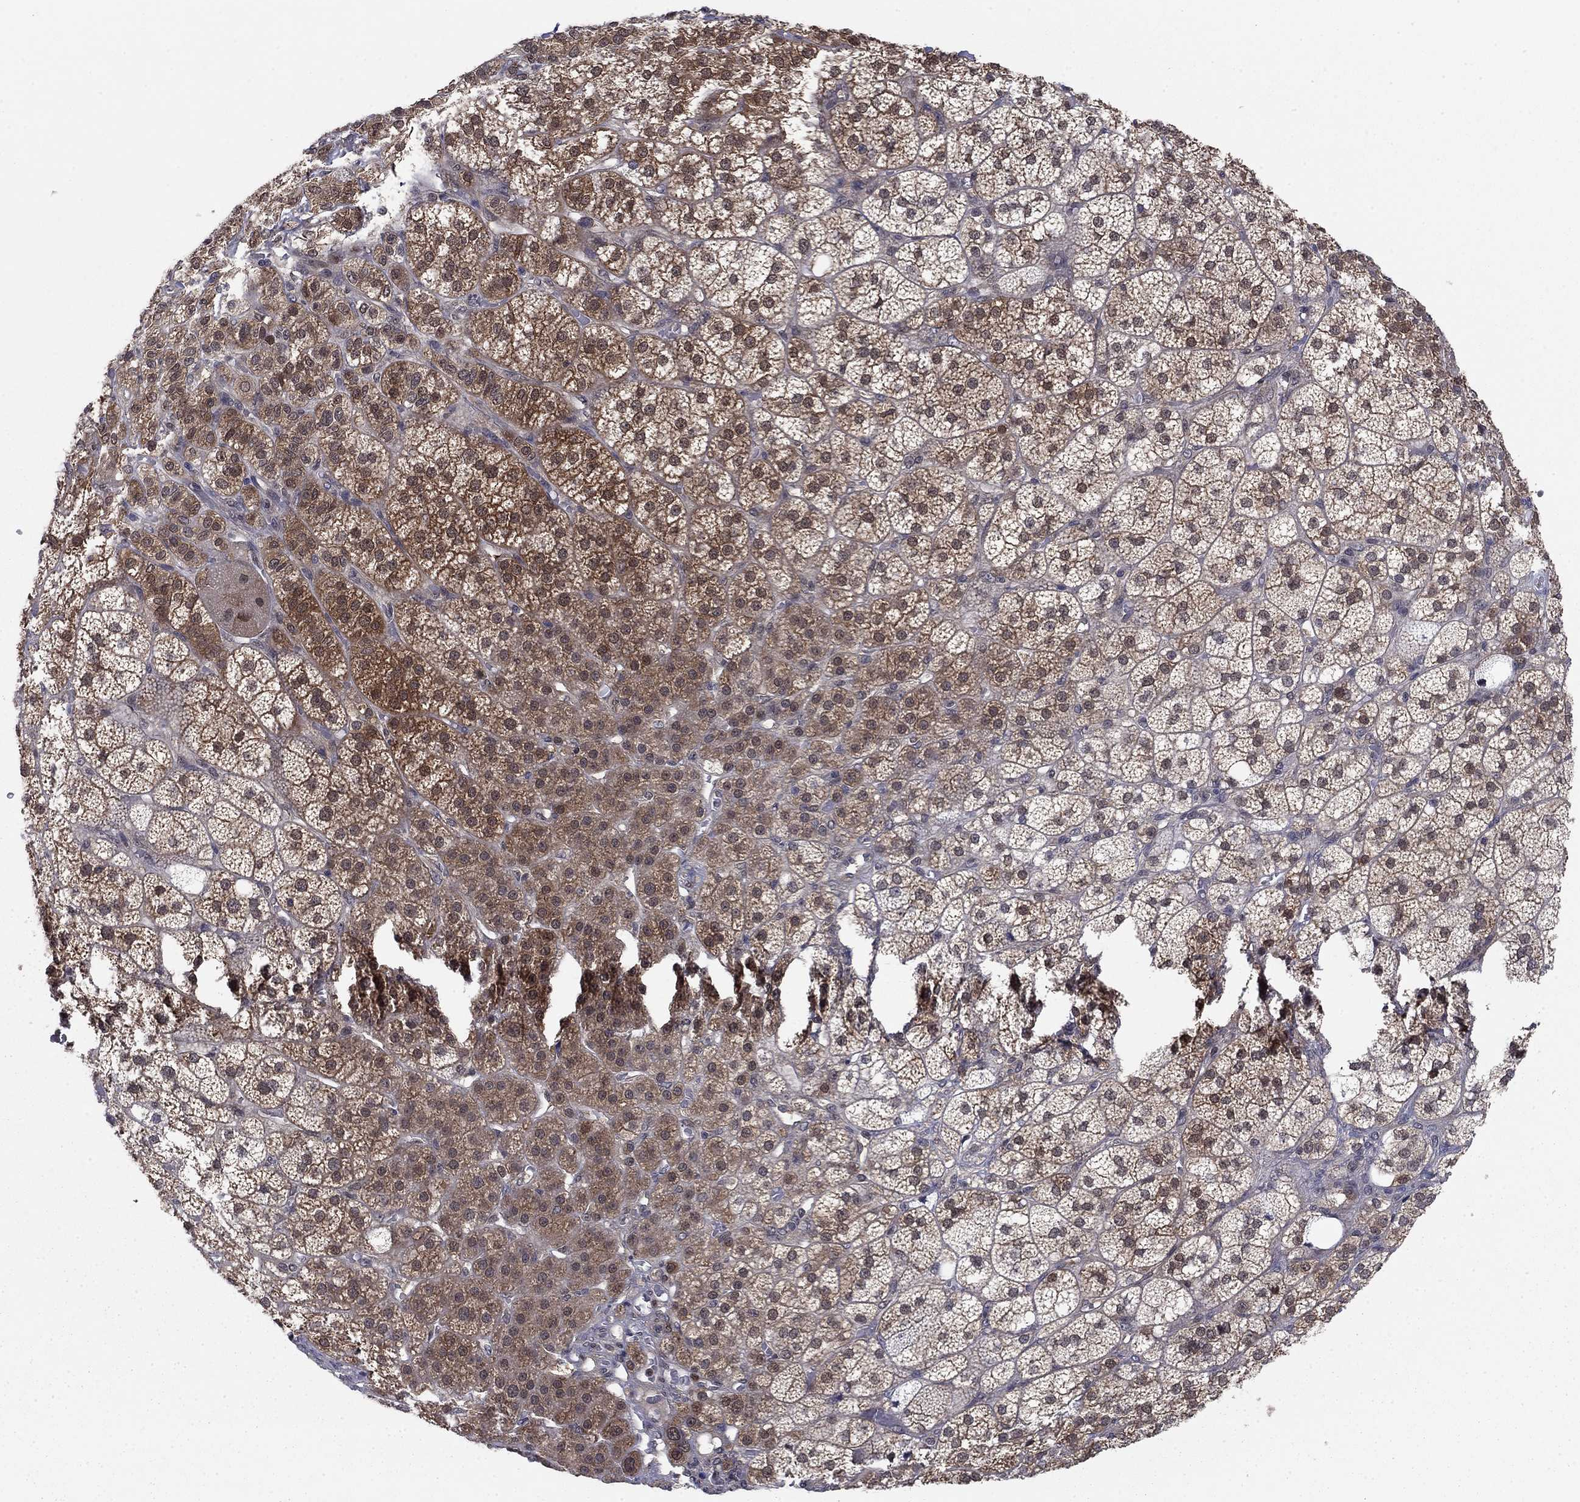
{"staining": {"intensity": "moderate", "quantity": "25%-75%", "location": "cytoplasmic/membranous,nuclear"}, "tissue": "adrenal gland", "cell_type": "Glandular cells", "image_type": "normal", "snomed": [{"axis": "morphology", "description": "Normal tissue, NOS"}, {"axis": "topography", "description": "Adrenal gland"}], "caption": "Brown immunohistochemical staining in unremarkable adrenal gland reveals moderate cytoplasmic/membranous,nuclear staining in about 25%-75% of glandular cells.", "gene": "FKBP4", "patient": {"sex": "female", "age": 60}}